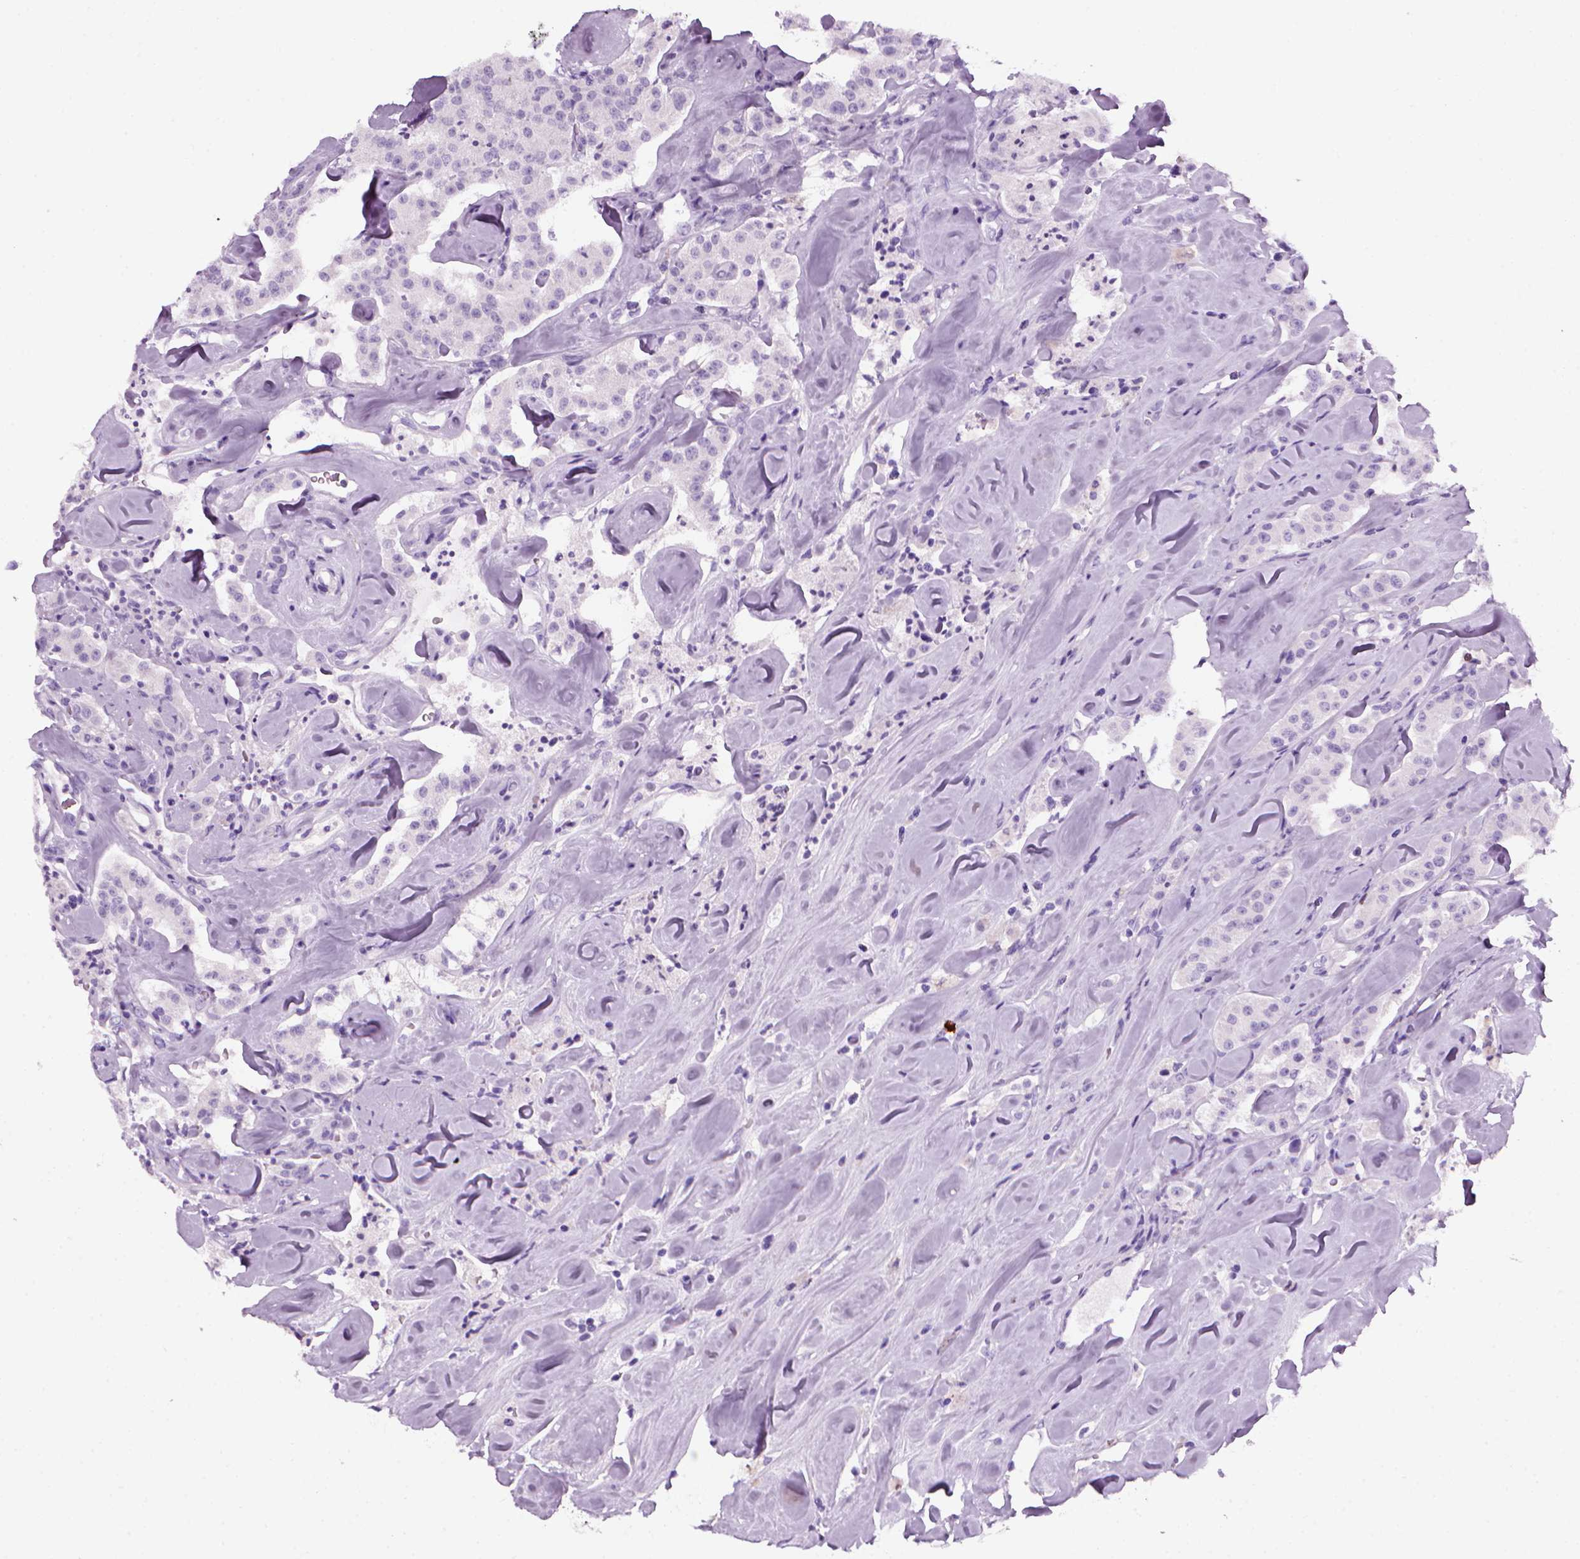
{"staining": {"intensity": "negative", "quantity": "none", "location": "none"}, "tissue": "carcinoid", "cell_type": "Tumor cells", "image_type": "cancer", "snomed": [{"axis": "morphology", "description": "Carcinoid, malignant, NOS"}, {"axis": "topography", "description": "Pancreas"}], "caption": "Tumor cells are negative for protein expression in human carcinoid. Brightfield microscopy of immunohistochemistry stained with DAB (3,3'-diaminobenzidine) (brown) and hematoxylin (blue), captured at high magnification.", "gene": "MZB1", "patient": {"sex": "male", "age": 41}}